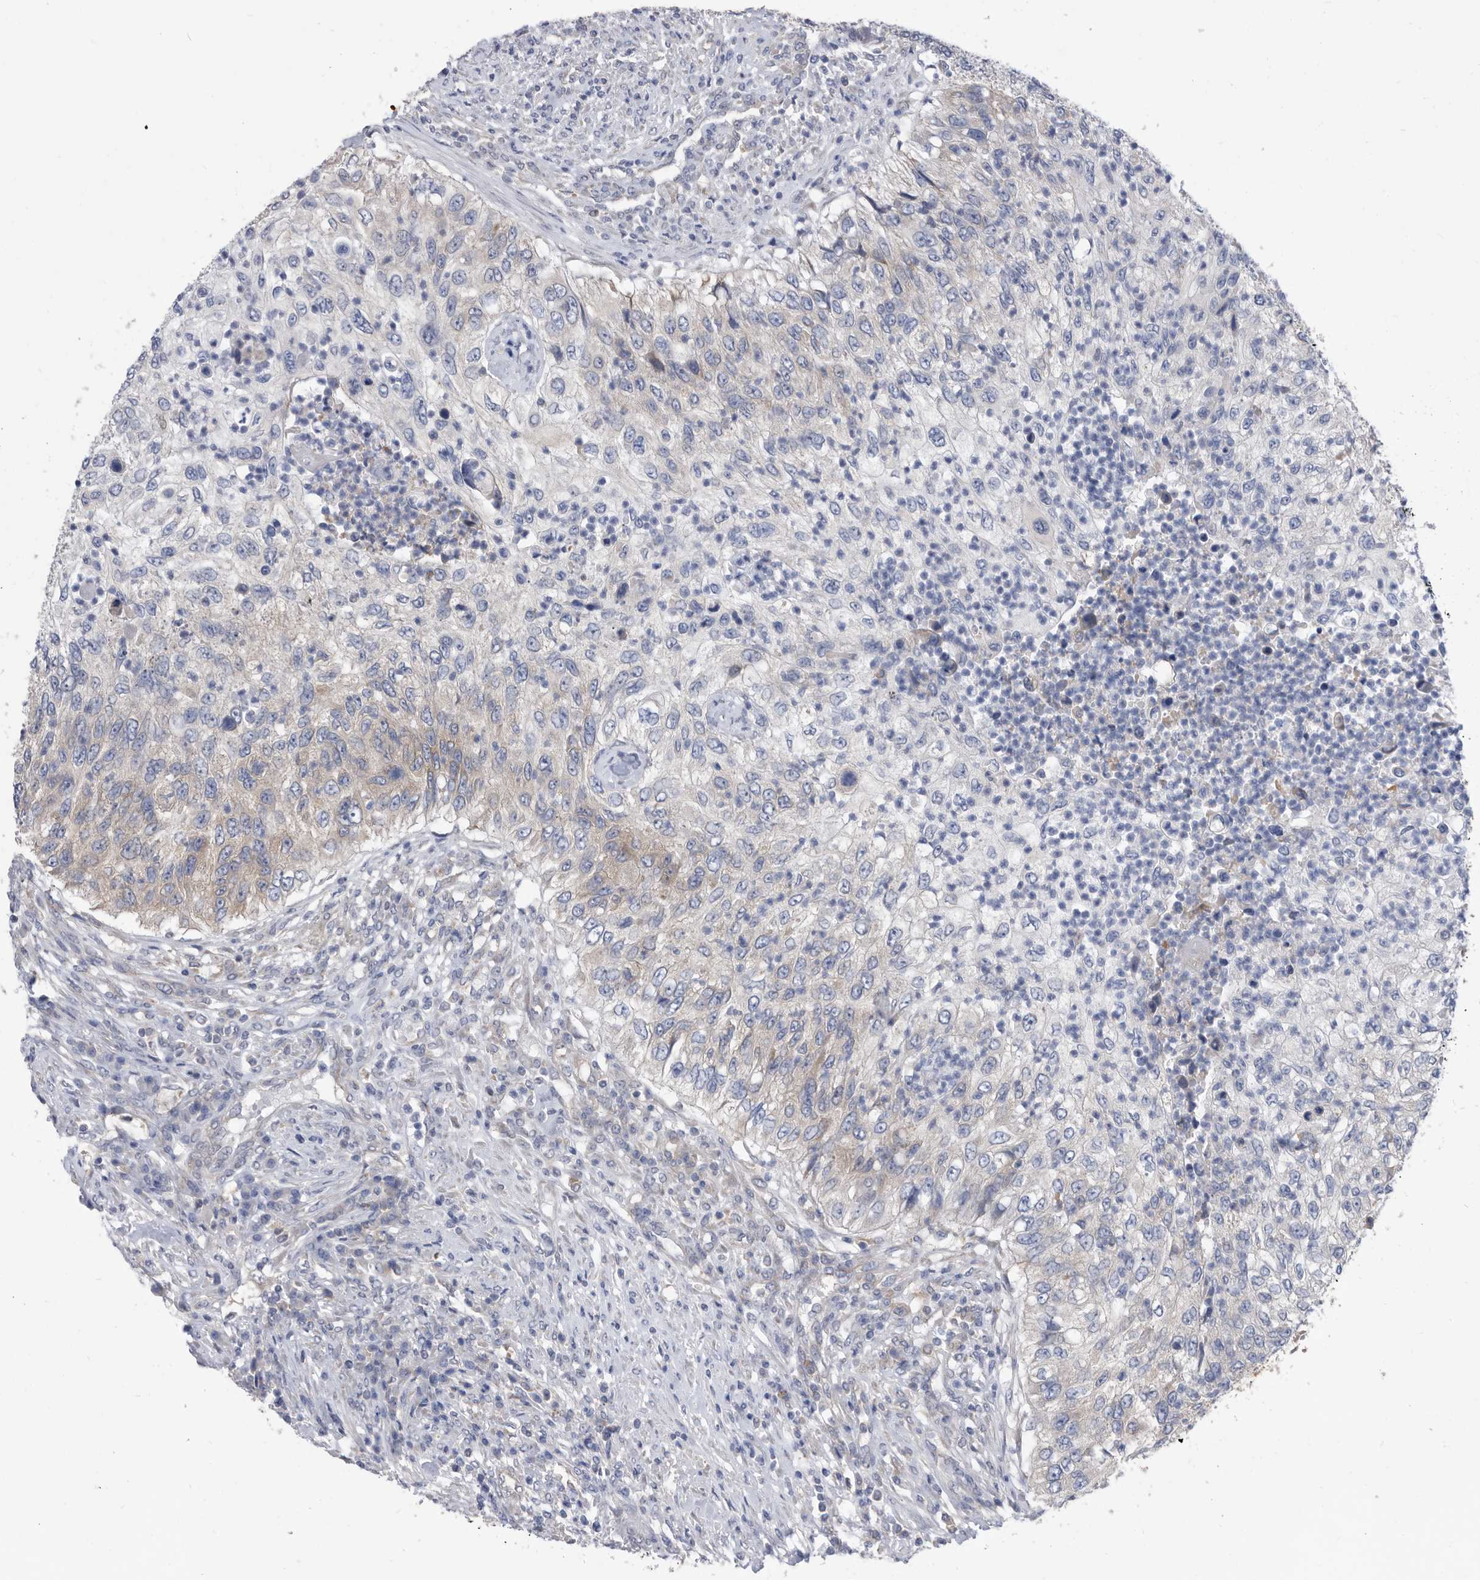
{"staining": {"intensity": "weak", "quantity": "25%-75%", "location": "cytoplasmic/membranous"}, "tissue": "urothelial cancer", "cell_type": "Tumor cells", "image_type": "cancer", "snomed": [{"axis": "morphology", "description": "Urothelial carcinoma, High grade"}, {"axis": "topography", "description": "Urinary bladder"}], "caption": "Brown immunohistochemical staining in human urothelial carcinoma (high-grade) exhibits weak cytoplasmic/membranous staining in approximately 25%-75% of tumor cells.", "gene": "CCT4", "patient": {"sex": "female", "age": 60}}